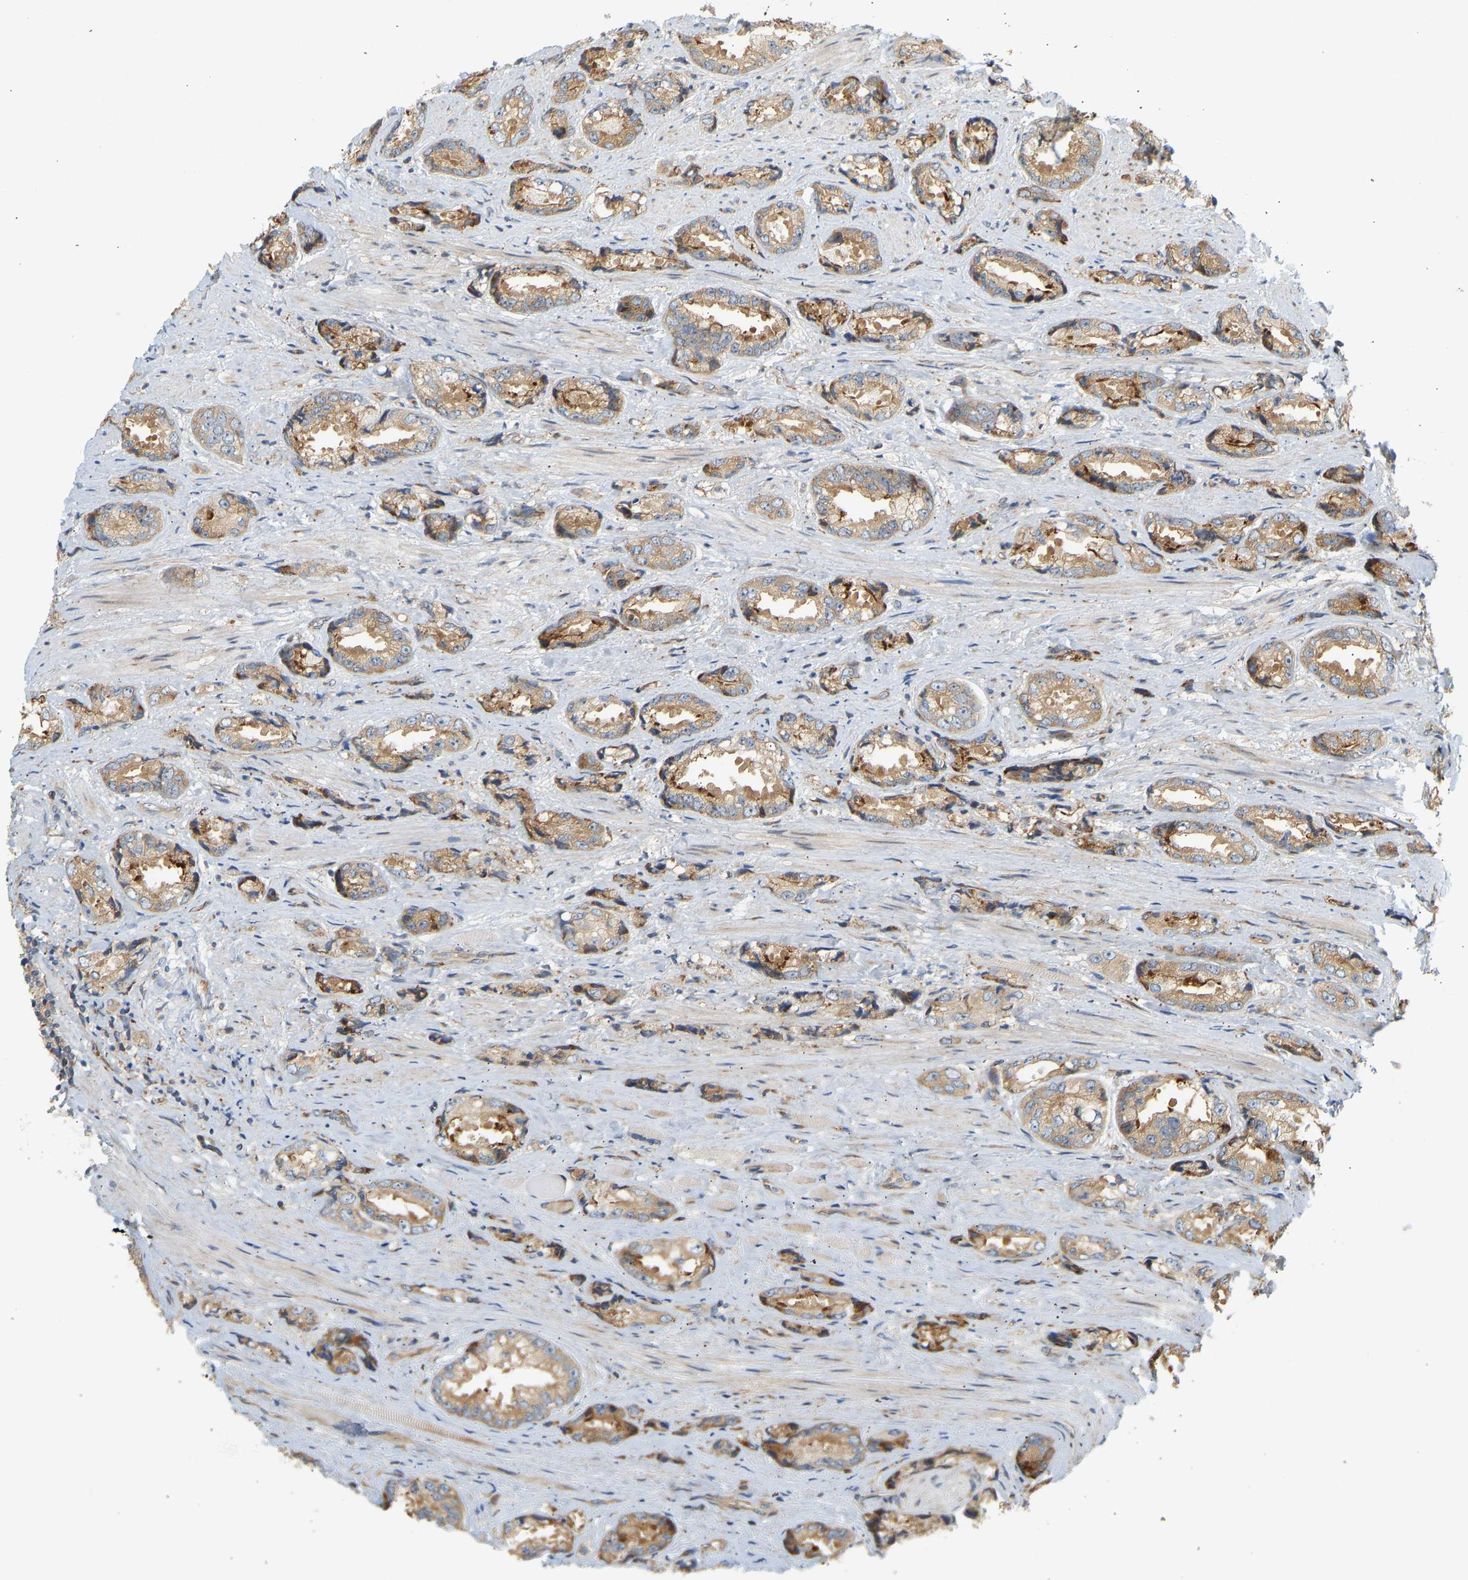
{"staining": {"intensity": "moderate", "quantity": ">75%", "location": "cytoplasmic/membranous"}, "tissue": "prostate cancer", "cell_type": "Tumor cells", "image_type": "cancer", "snomed": [{"axis": "morphology", "description": "Adenocarcinoma, High grade"}, {"axis": "topography", "description": "Prostate"}], "caption": "Tumor cells show medium levels of moderate cytoplasmic/membranous positivity in approximately >75% of cells in adenocarcinoma (high-grade) (prostate).", "gene": "RPS14", "patient": {"sex": "male", "age": 61}}